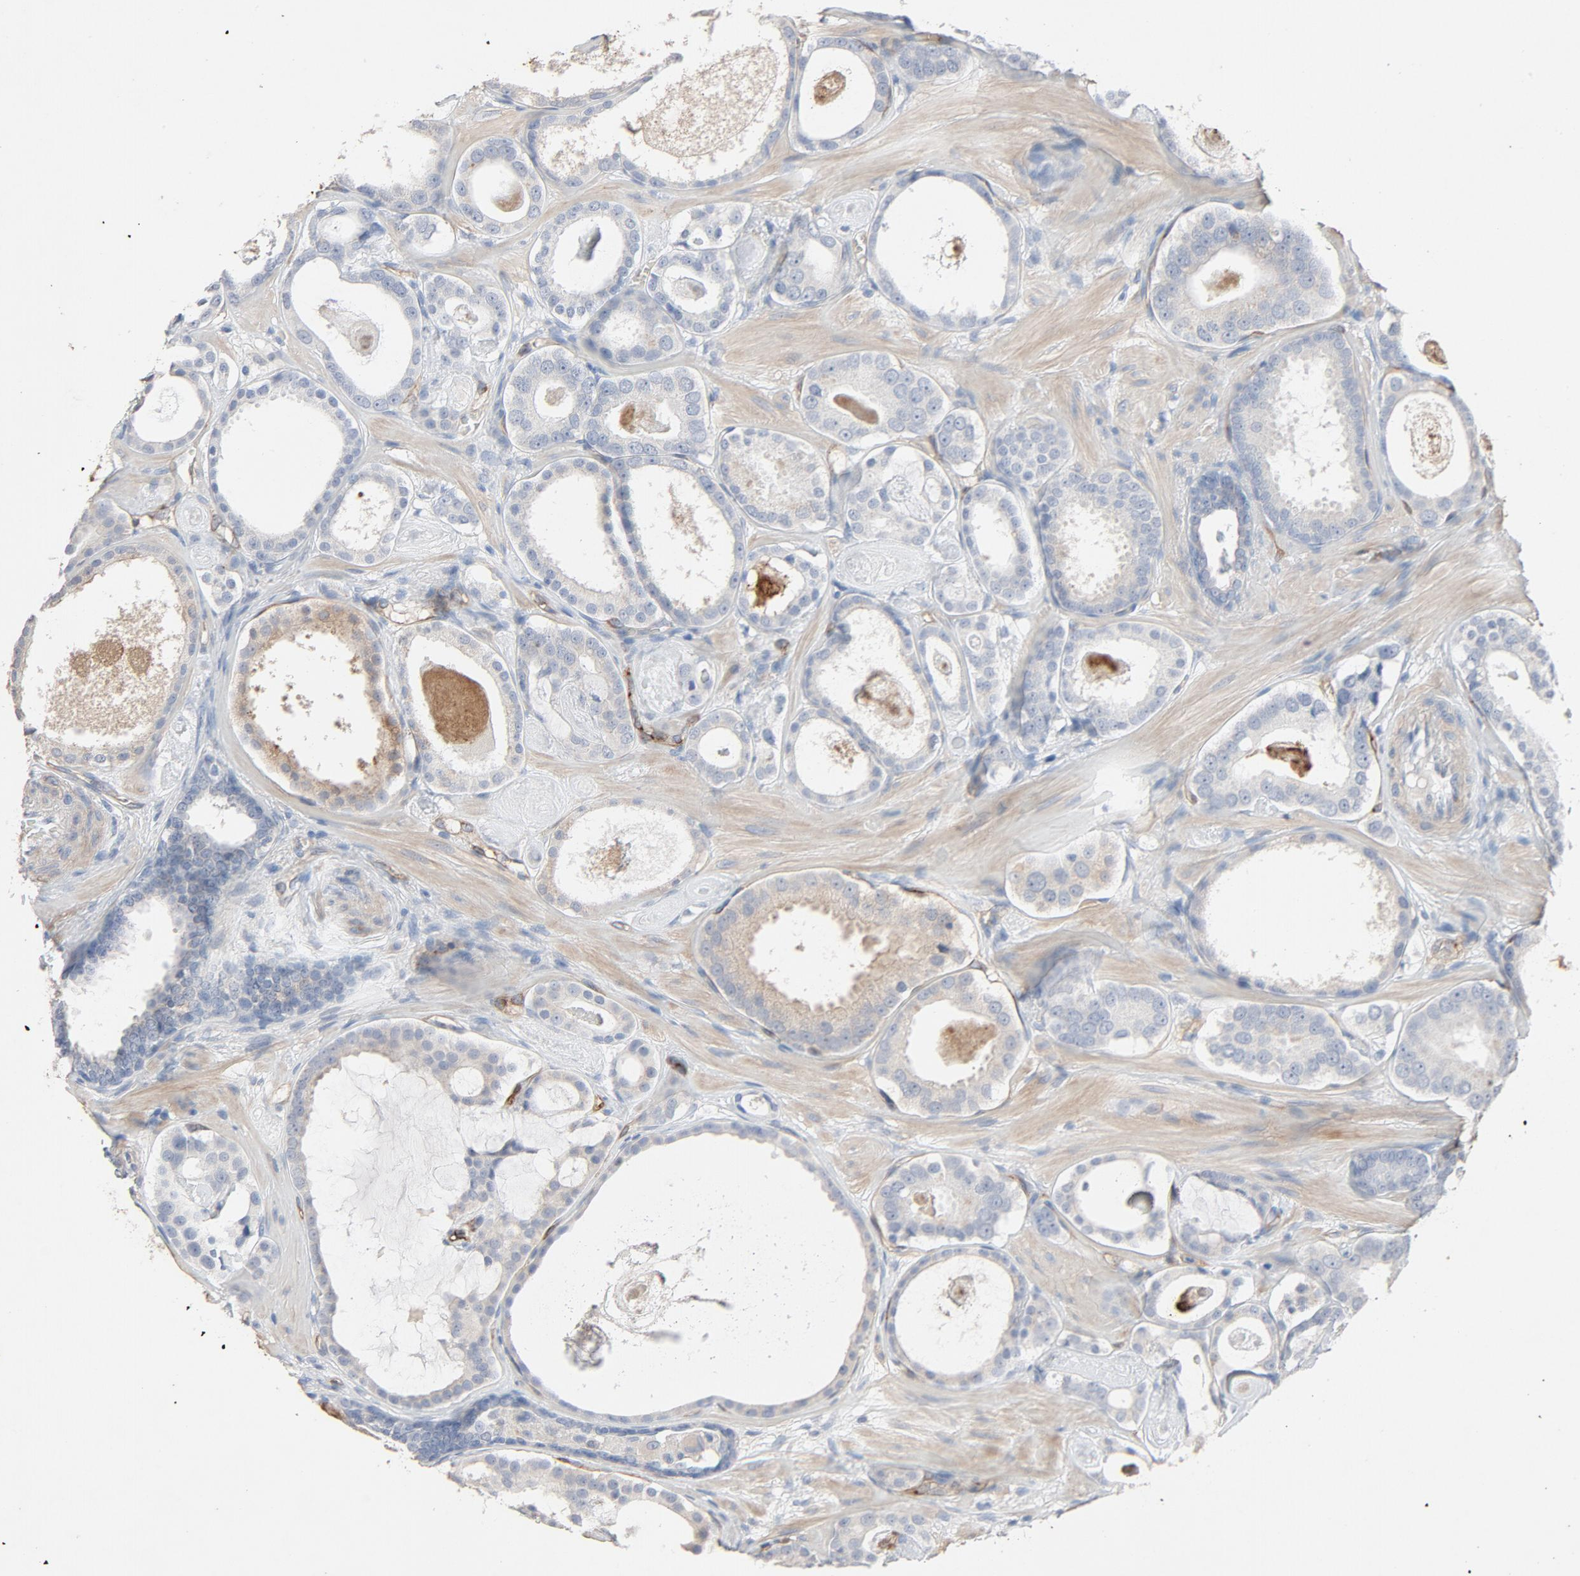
{"staining": {"intensity": "weak", "quantity": "<25%", "location": "cytoplasmic/membranous"}, "tissue": "prostate cancer", "cell_type": "Tumor cells", "image_type": "cancer", "snomed": [{"axis": "morphology", "description": "Adenocarcinoma, Low grade"}, {"axis": "topography", "description": "Prostate"}], "caption": "IHC of prostate cancer (adenocarcinoma (low-grade)) exhibits no positivity in tumor cells.", "gene": "KDR", "patient": {"sex": "male", "age": 57}}